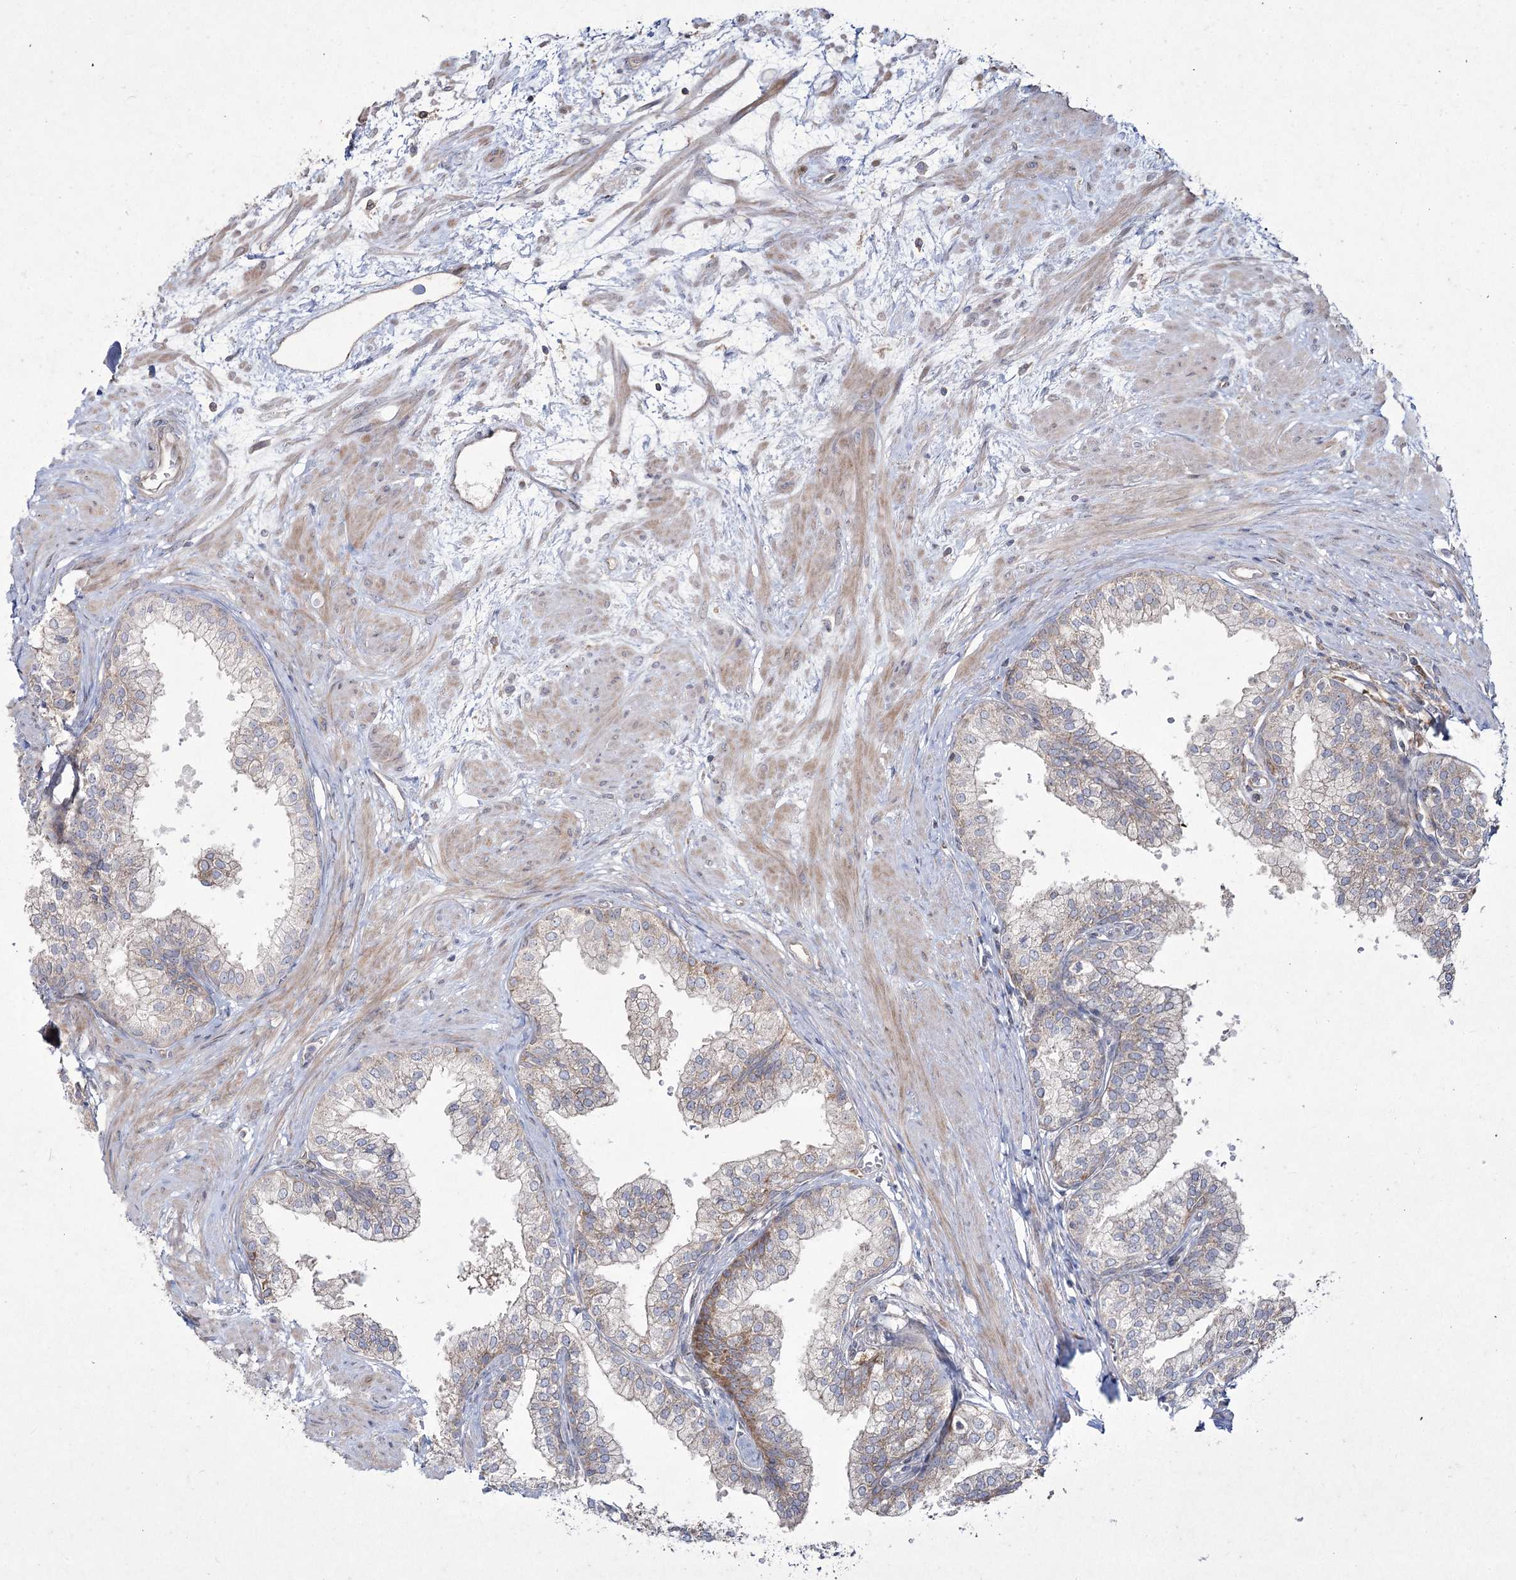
{"staining": {"intensity": "weak", "quantity": ">75%", "location": "cytoplasmic/membranous"}, "tissue": "prostate", "cell_type": "Glandular cells", "image_type": "normal", "snomed": [{"axis": "morphology", "description": "Normal tissue, NOS"}, {"axis": "topography", "description": "Prostate"}], "caption": "This is an image of IHC staining of normal prostate, which shows weak expression in the cytoplasmic/membranous of glandular cells.", "gene": "SH3TC1", "patient": {"sex": "male", "age": 60}}